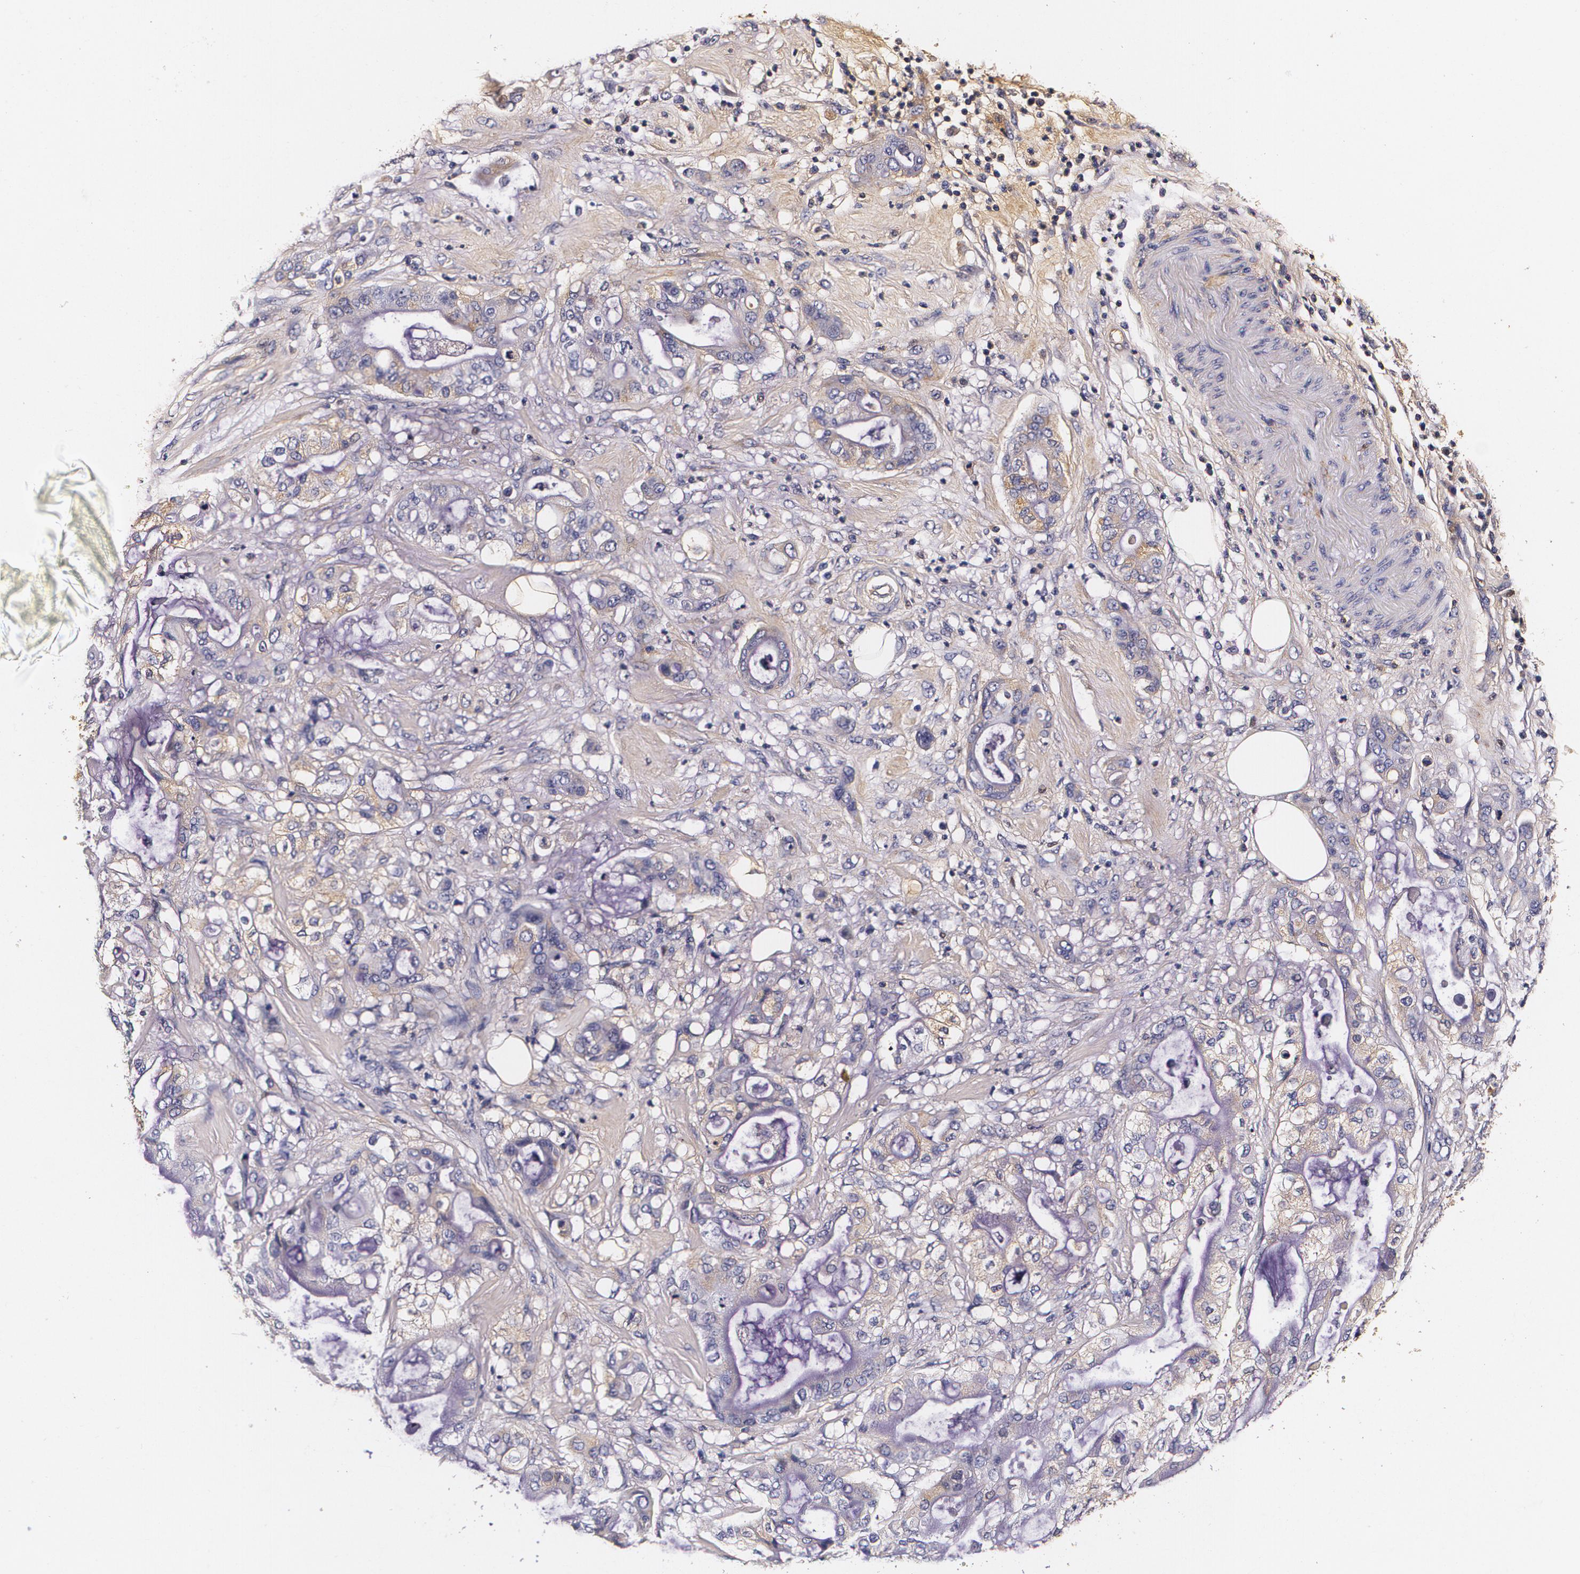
{"staining": {"intensity": "weak", "quantity": "25%-75%", "location": "cytoplasmic/membranous"}, "tissue": "pancreatic cancer", "cell_type": "Tumor cells", "image_type": "cancer", "snomed": [{"axis": "morphology", "description": "Adenocarcinoma, NOS"}, {"axis": "morphology", "description": "Adenocarcinoma, metastatic, NOS"}, {"axis": "topography", "description": "Lymph node"}, {"axis": "topography", "description": "Pancreas"}, {"axis": "topography", "description": "Duodenum"}], "caption": "There is low levels of weak cytoplasmic/membranous positivity in tumor cells of metastatic adenocarcinoma (pancreatic), as demonstrated by immunohistochemical staining (brown color).", "gene": "TTR", "patient": {"sex": "female", "age": 64}}